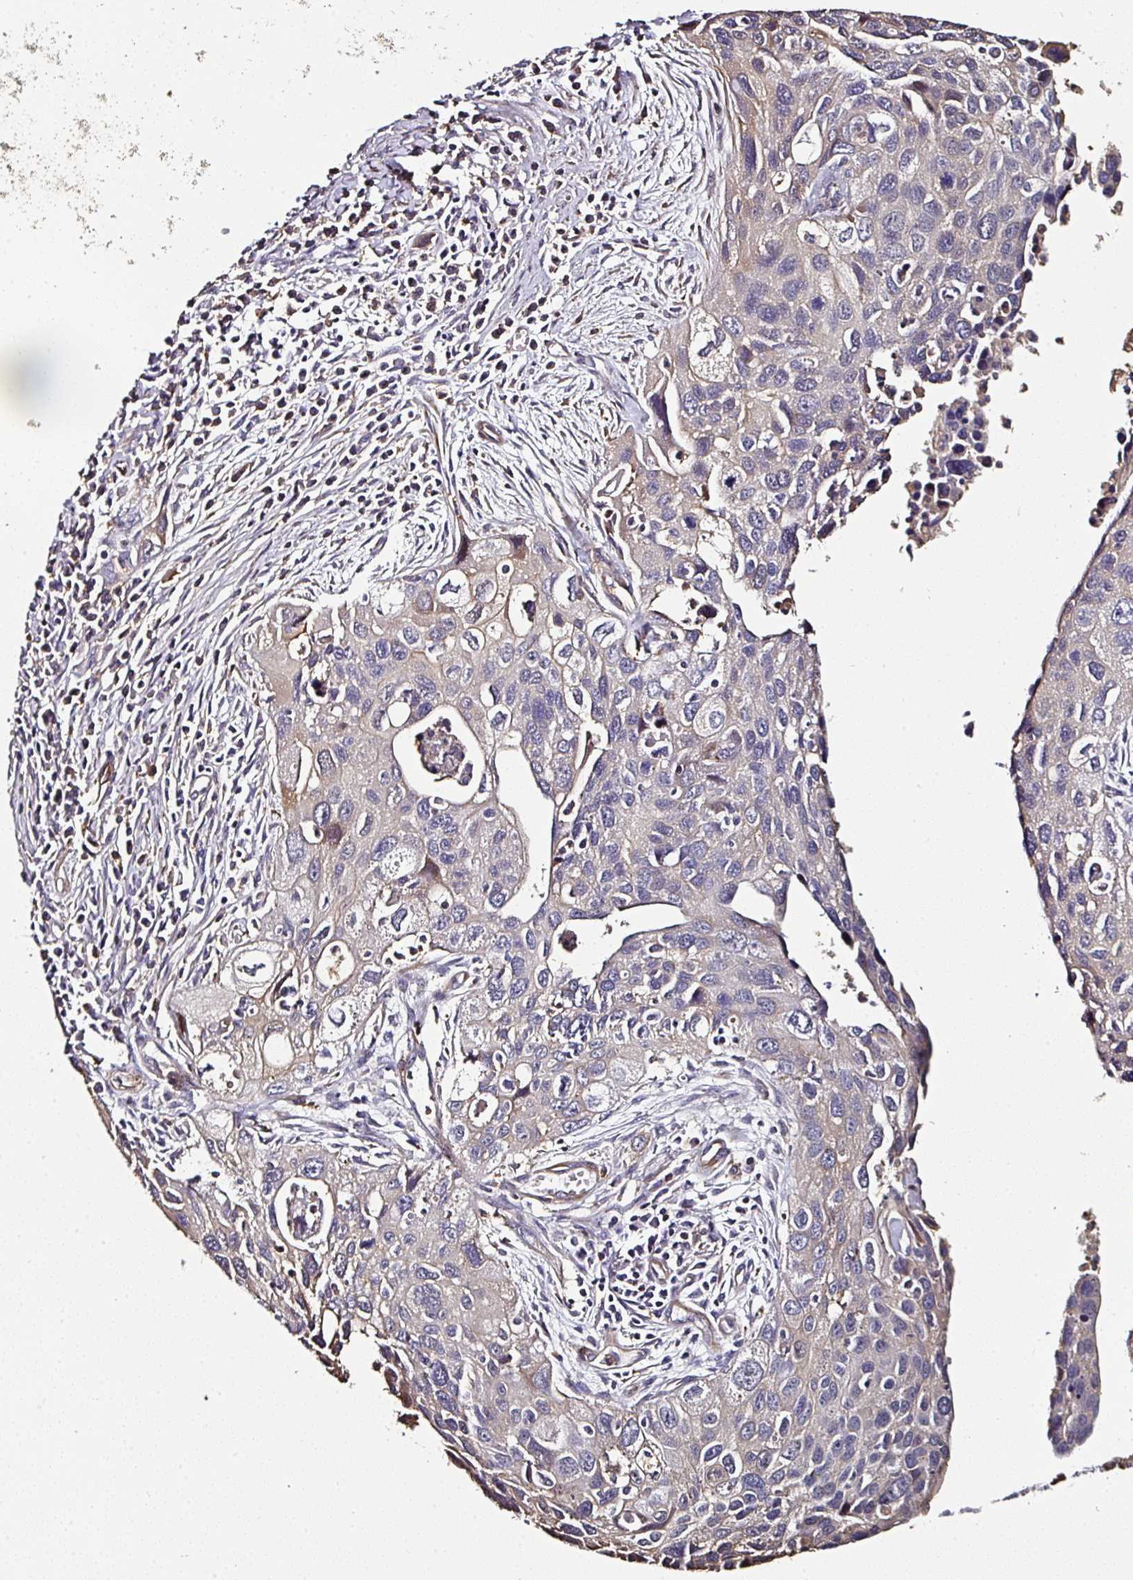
{"staining": {"intensity": "weak", "quantity": "<25%", "location": "cytoplasmic/membranous"}, "tissue": "cervical cancer", "cell_type": "Tumor cells", "image_type": "cancer", "snomed": [{"axis": "morphology", "description": "Squamous cell carcinoma, NOS"}, {"axis": "topography", "description": "Cervix"}], "caption": "DAB immunohistochemical staining of cervical cancer exhibits no significant expression in tumor cells. (Stains: DAB IHC with hematoxylin counter stain, Microscopy: brightfield microscopy at high magnification).", "gene": "BEND5", "patient": {"sex": "female", "age": 55}}